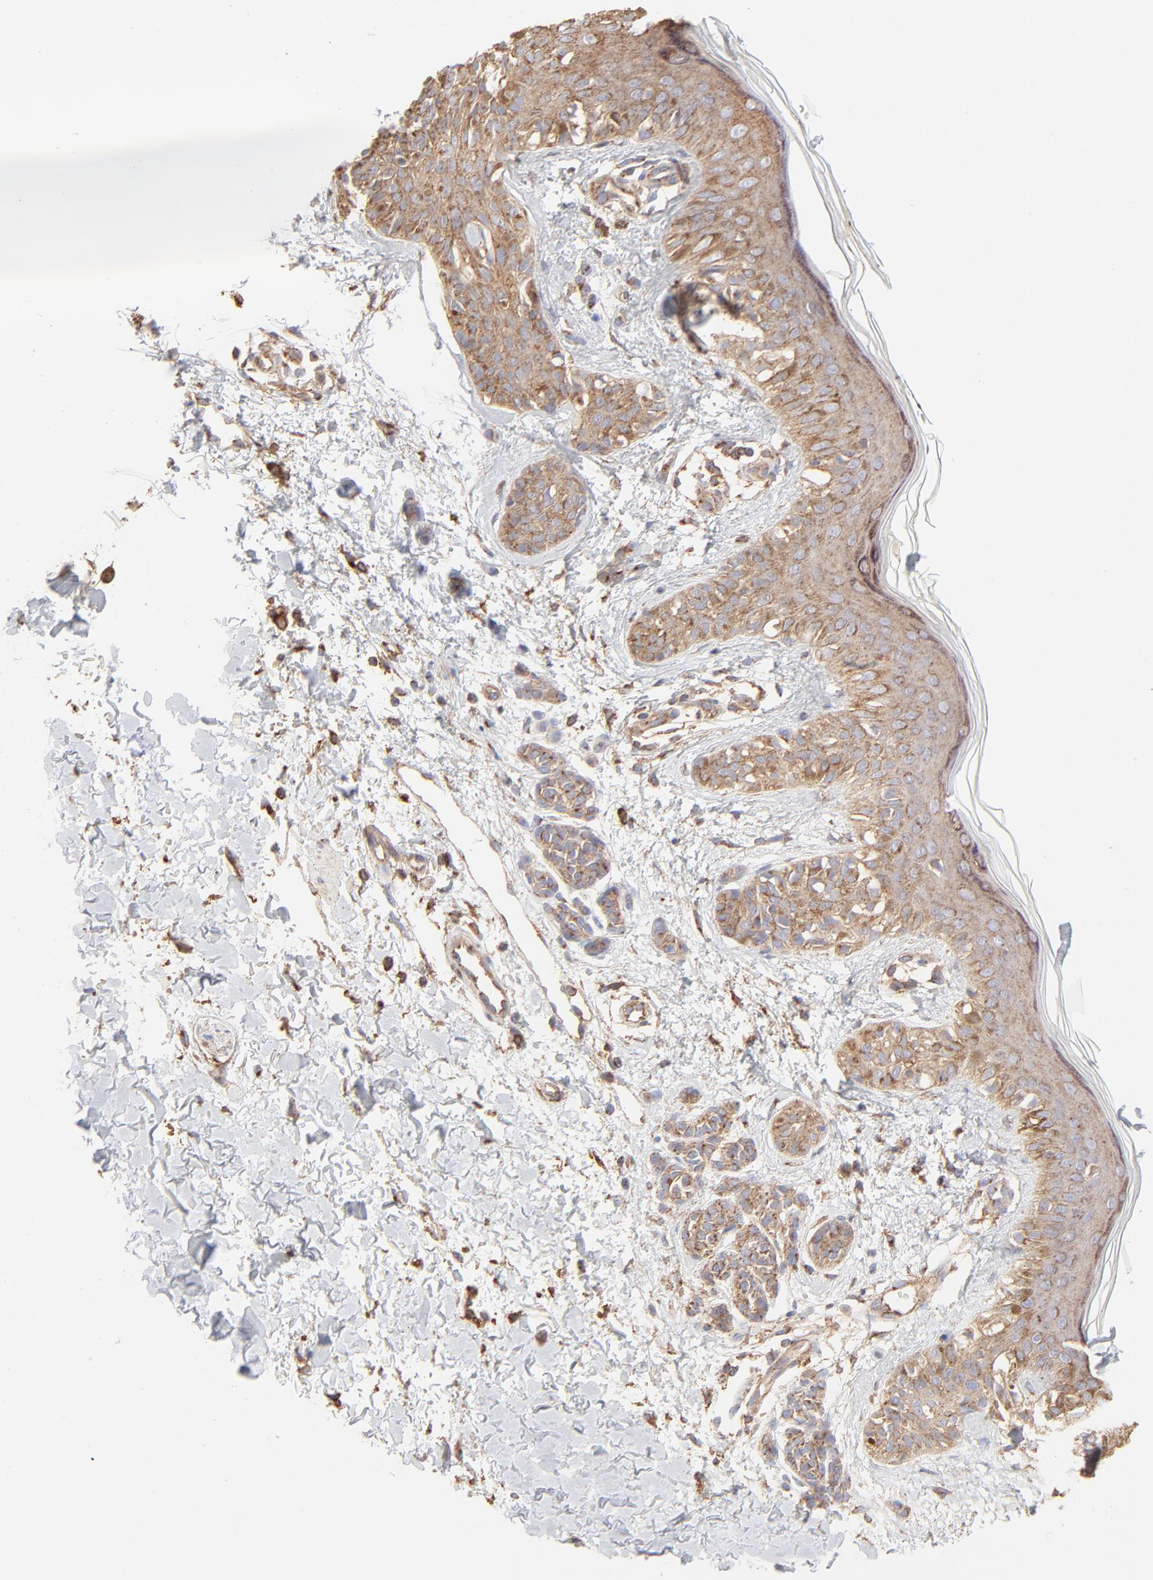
{"staining": {"intensity": "moderate", "quantity": ">75%", "location": "cytoplasmic/membranous"}, "tissue": "melanoma", "cell_type": "Tumor cells", "image_type": "cancer", "snomed": [{"axis": "morphology", "description": "Normal tissue, NOS"}, {"axis": "morphology", "description": "Malignant melanoma, NOS"}, {"axis": "topography", "description": "Skin"}], "caption": "Malignant melanoma stained for a protein displays moderate cytoplasmic/membranous positivity in tumor cells.", "gene": "CLTB", "patient": {"sex": "male", "age": 83}}